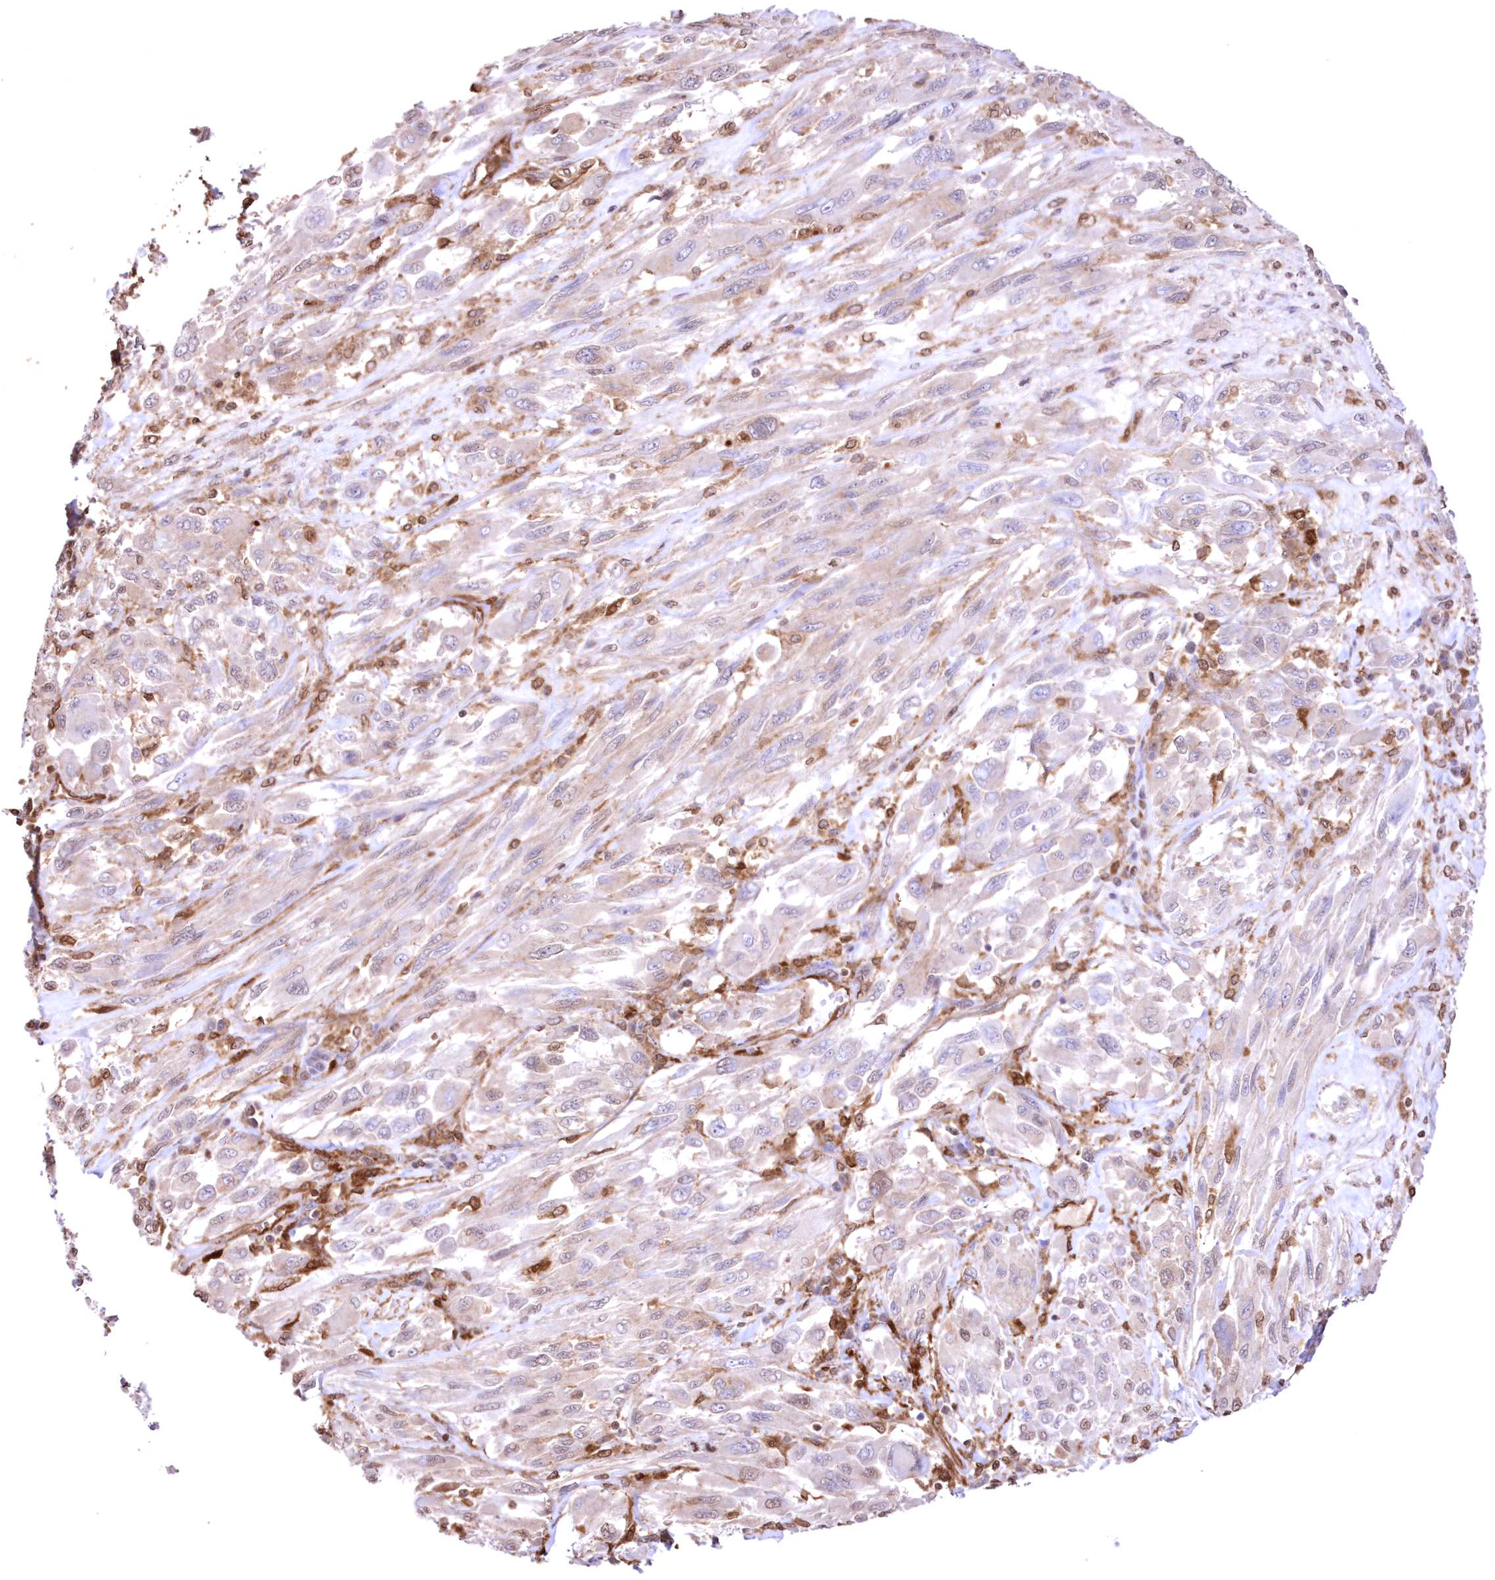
{"staining": {"intensity": "weak", "quantity": "<25%", "location": "cytoplasmic/membranous"}, "tissue": "melanoma", "cell_type": "Tumor cells", "image_type": "cancer", "snomed": [{"axis": "morphology", "description": "Malignant melanoma, NOS"}, {"axis": "topography", "description": "Skin"}], "caption": "Immunohistochemical staining of human malignant melanoma reveals no significant expression in tumor cells. (DAB IHC with hematoxylin counter stain).", "gene": "FCHO2", "patient": {"sex": "female", "age": 91}}